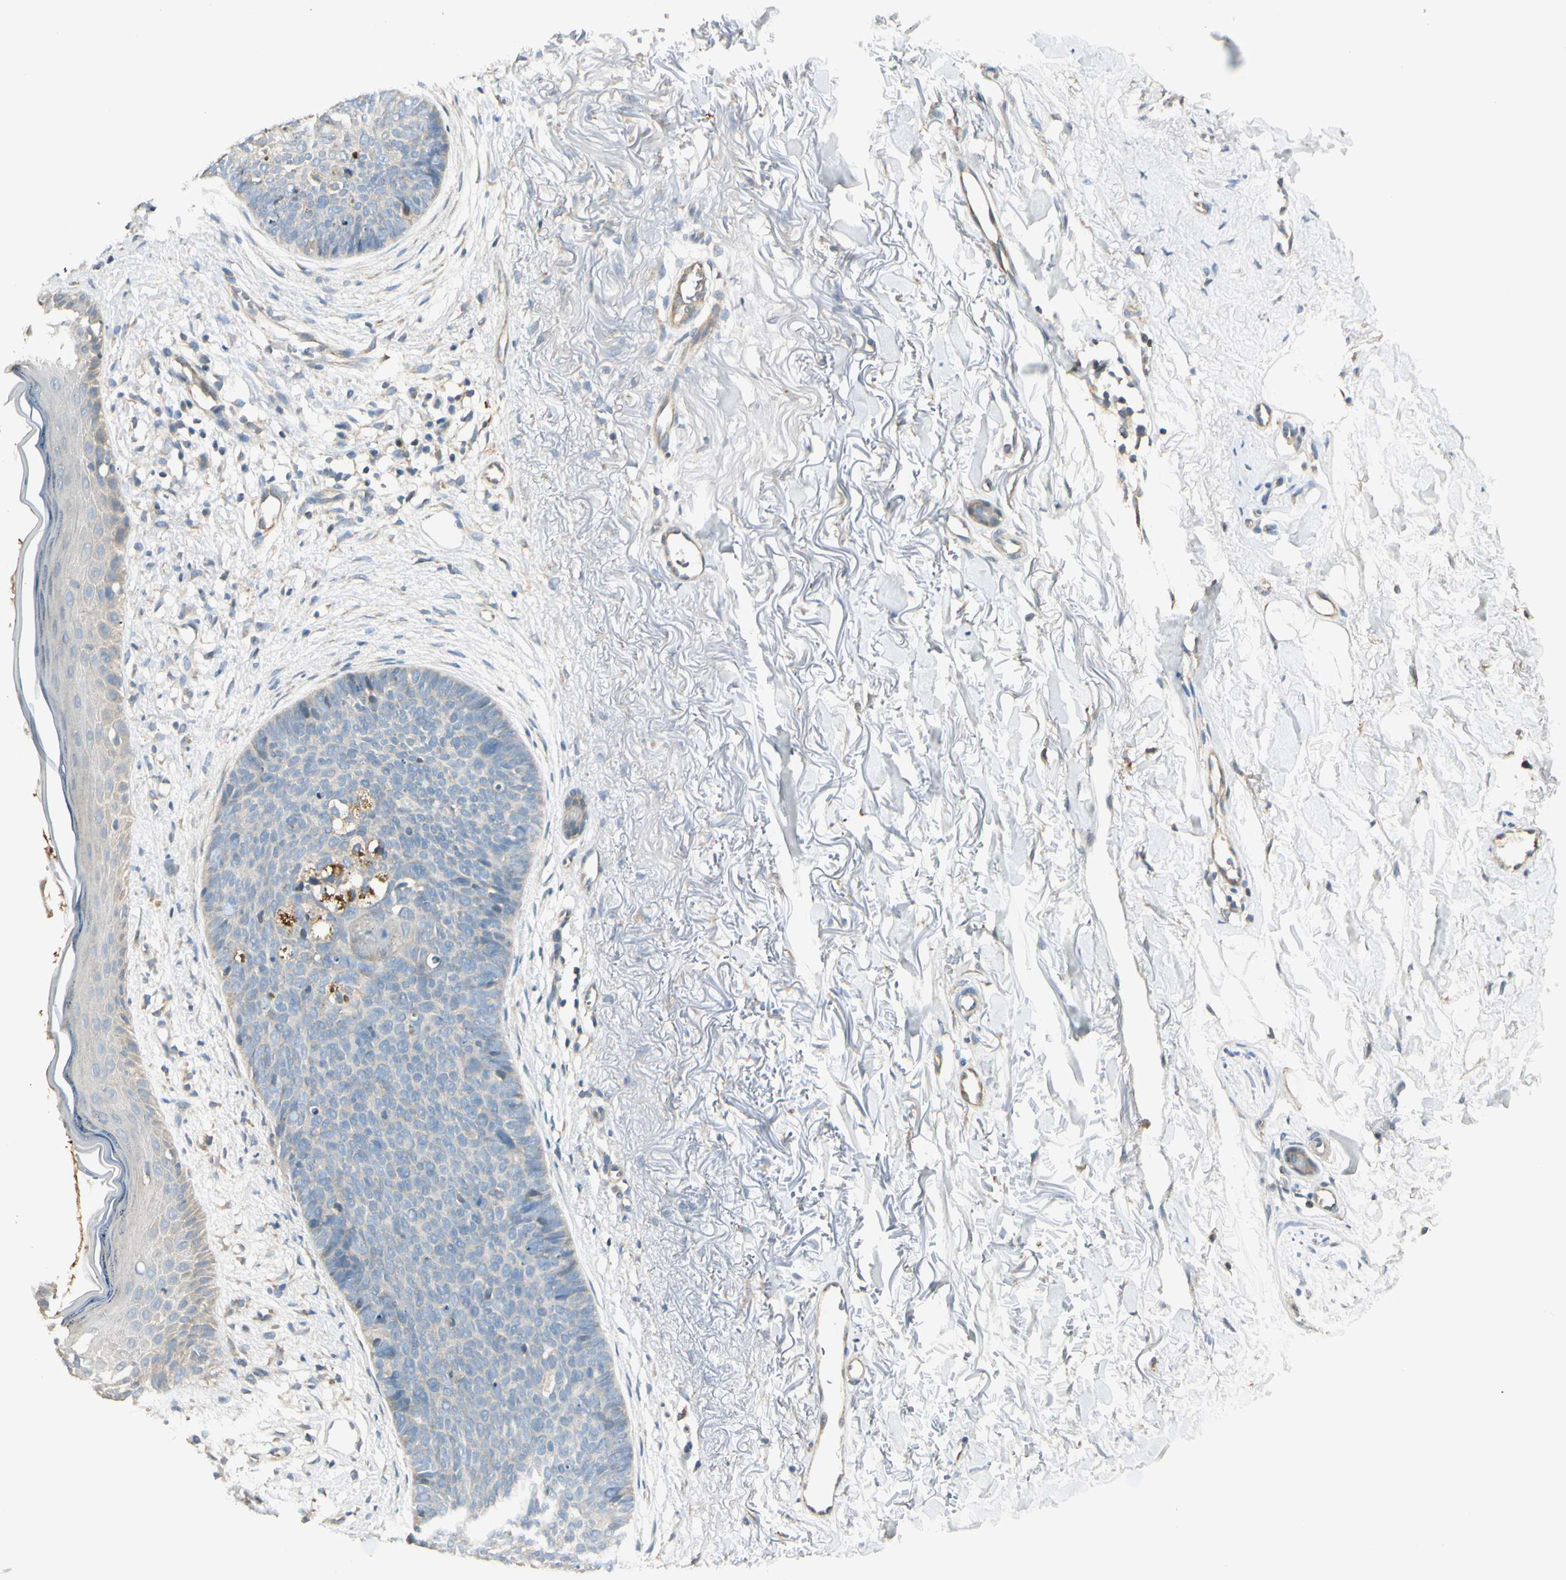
{"staining": {"intensity": "negative", "quantity": "none", "location": "none"}, "tissue": "skin cancer", "cell_type": "Tumor cells", "image_type": "cancer", "snomed": [{"axis": "morphology", "description": "Basal cell carcinoma"}, {"axis": "topography", "description": "Skin"}], "caption": "DAB (3,3'-diaminobenzidine) immunohistochemical staining of skin cancer reveals no significant positivity in tumor cells. (Immunohistochemistry (ihc), brightfield microscopy, high magnification).", "gene": "PLXNA1", "patient": {"sex": "female", "age": 70}}